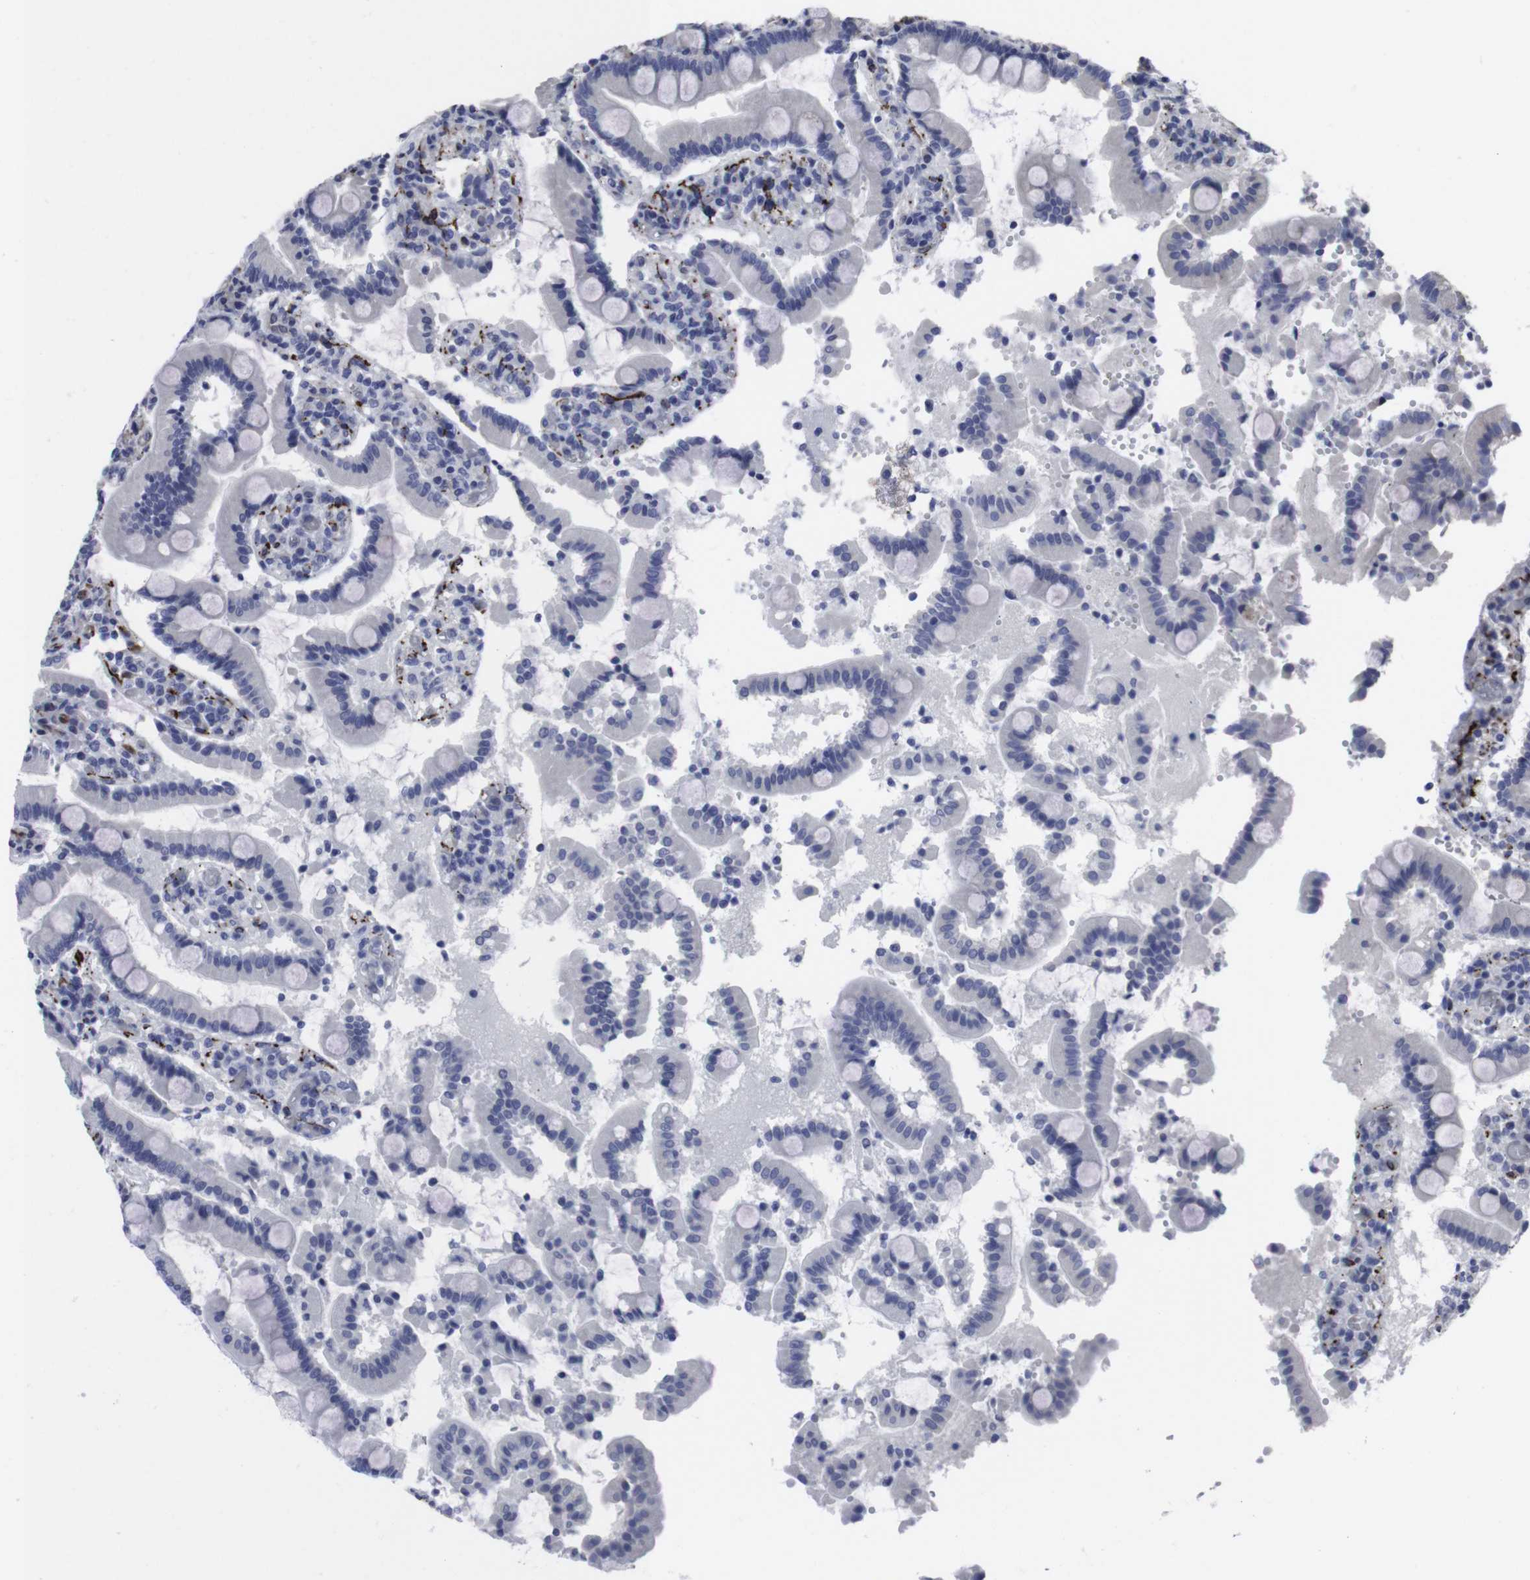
{"staining": {"intensity": "negative", "quantity": "none", "location": "none"}, "tissue": "duodenum", "cell_type": "Glandular cells", "image_type": "normal", "snomed": [{"axis": "morphology", "description": "Normal tissue, NOS"}, {"axis": "topography", "description": "Small intestine, NOS"}], "caption": "Immunohistochemical staining of normal human duodenum displays no significant positivity in glandular cells. The staining was performed using DAB to visualize the protein expression in brown, while the nuclei were stained in blue with hematoxylin (Magnification: 20x).", "gene": "SNCG", "patient": {"sex": "female", "age": 71}}